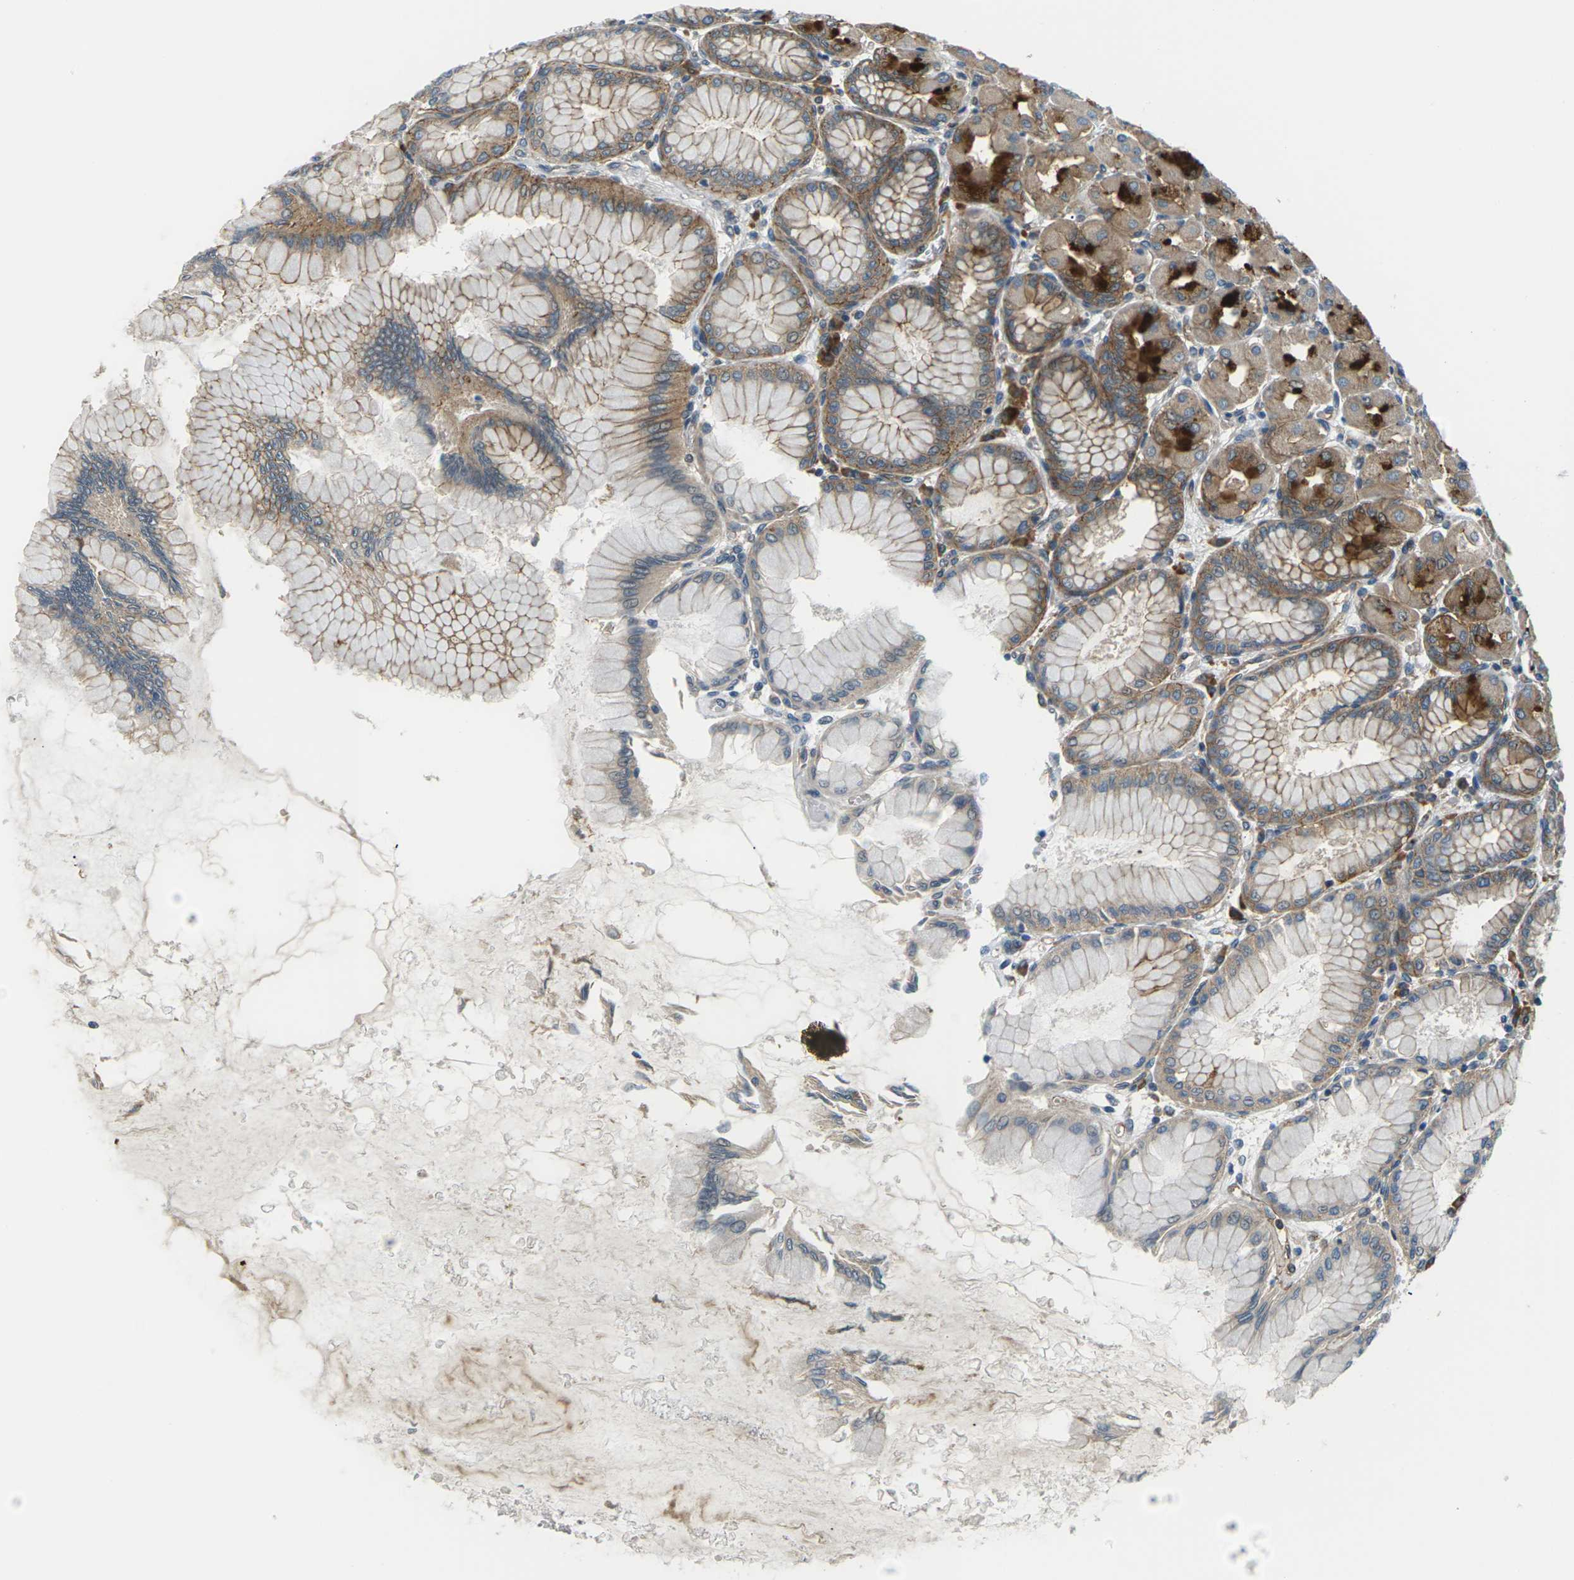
{"staining": {"intensity": "strong", "quantity": ">75%", "location": "cytoplasmic/membranous"}, "tissue": "stomach", "cell_type": "Glandular cells", "image_type": "normal", "snomed": [{"axis": "morphology", "description": "Normal tissue, NOS"}, {"axis": "topography", "description": "Stomach, upper"}], "caption": "High-power microscopy captured an immunohistochemistry (IHC) histopathology image of unremarkable stomach, revealing strong cytoplasmic/membranous expression in about >75% of glandular cells.", "gene": "SLC13A3", "patient": {"sex": "female", "age": 56}}